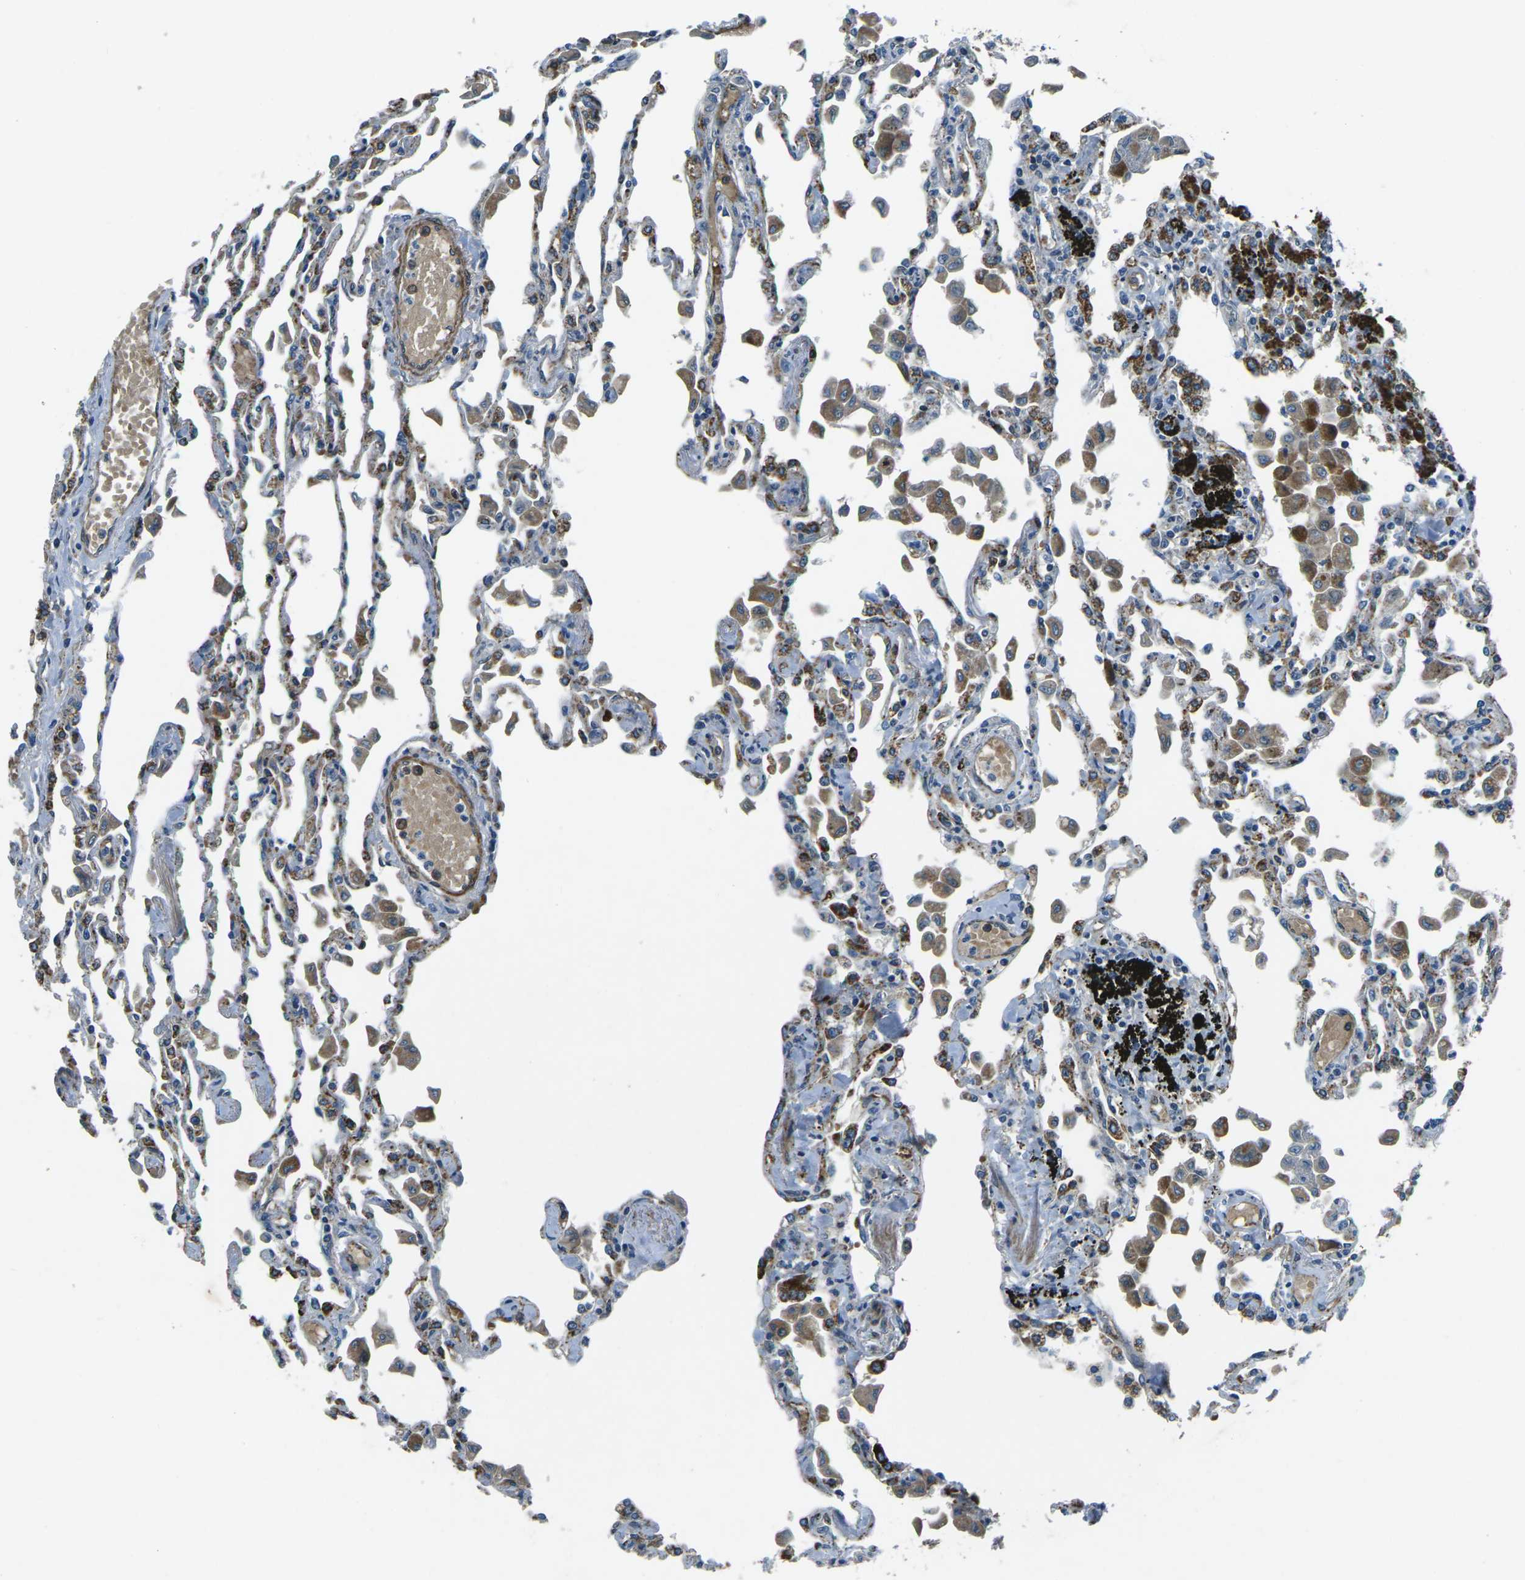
{"staining": {"intensity": "strong", "quantity": "<25%", "location": "cytoplasmic/membranous"}, "tissue": "lung", "cell_type": "Alveolar cells", "image_type": "normal", "snomed": [{"axis": "morphology", "description": "Normal tissue, NOS"}, {"axis": "topography", "description": "Bronchus"}, {"axis": "topography", "description": "Lung"}], "caption": "Protein staining exhibits strong cytoplasmic/membranous positivity in about <25% of alveolar cells in normal lung. The protein of interest is shown in brown color, while the nuclei are stained blue.", "gene": "AFAP1", "patient": {"sex": "female", "age": 49}}